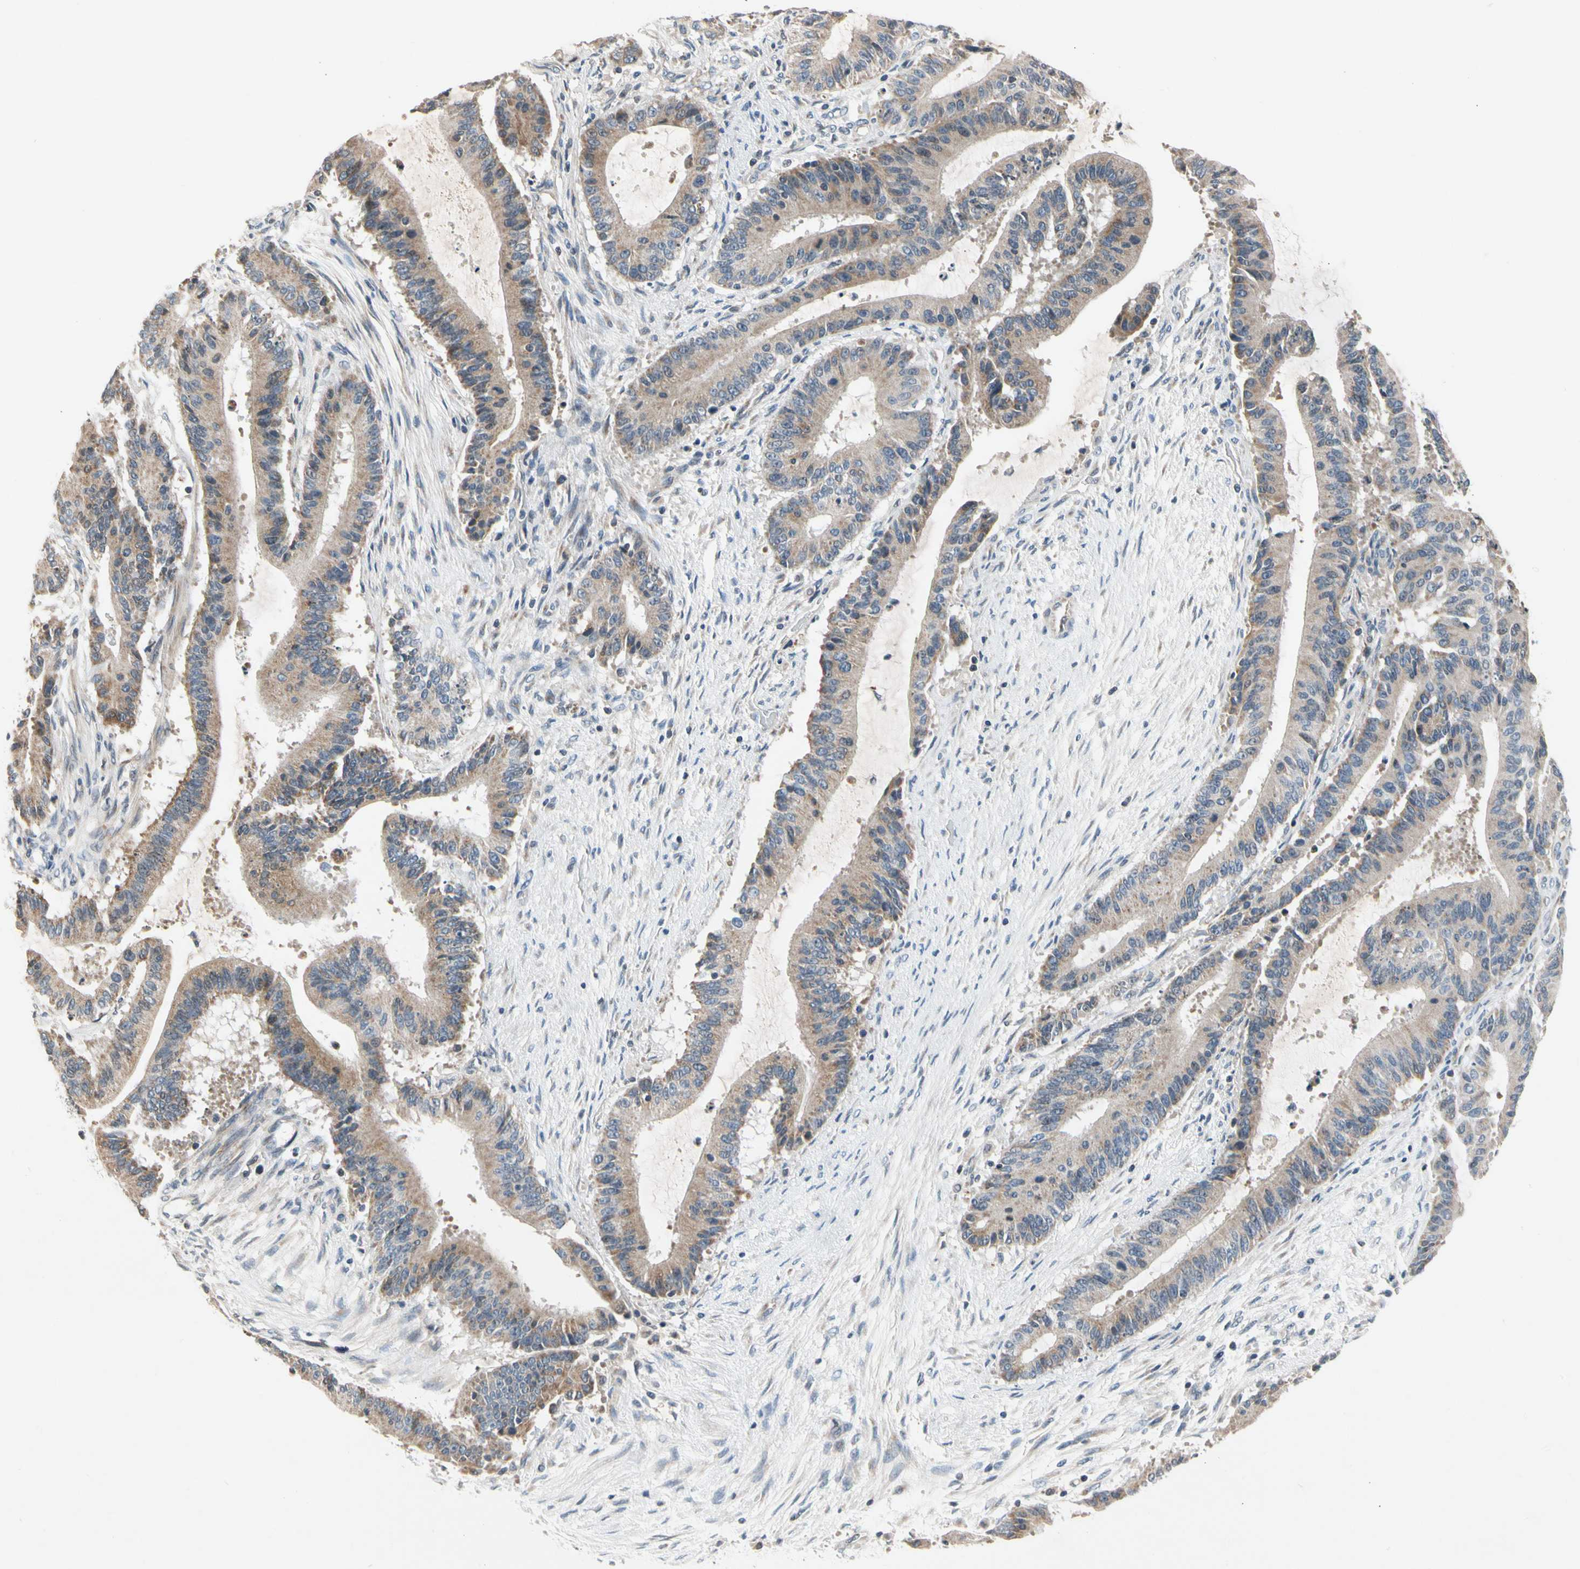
{"staining": {"intensity": "weak", "quantity": ">75%", "location": "cytoplasmic/membranous"}, "tissue": "liver cancer", "cell_type": "Tumor cells", "image_type": "cancer", "snomed": [{"axis": "morphology", "description": "Cholangiocarcinoma"}, {"axis": "topography", "description": "Liver"}], "caption": "High-magnification brightfield microscopy of cholangiocarcinoma (liver) stained with DAB (3,3'-diaminobenzidine) (brown) and counterstained with hematoxylin (blue). tumor cells exhibit weak cytoplasmic/membranous staining is appreciated in approximately>75% of cells. (brown staining indicates protein expression, while blue staining denotes nuclei).", "gene": "SOX30", "patient": {"sex": "female", "age": 73}}